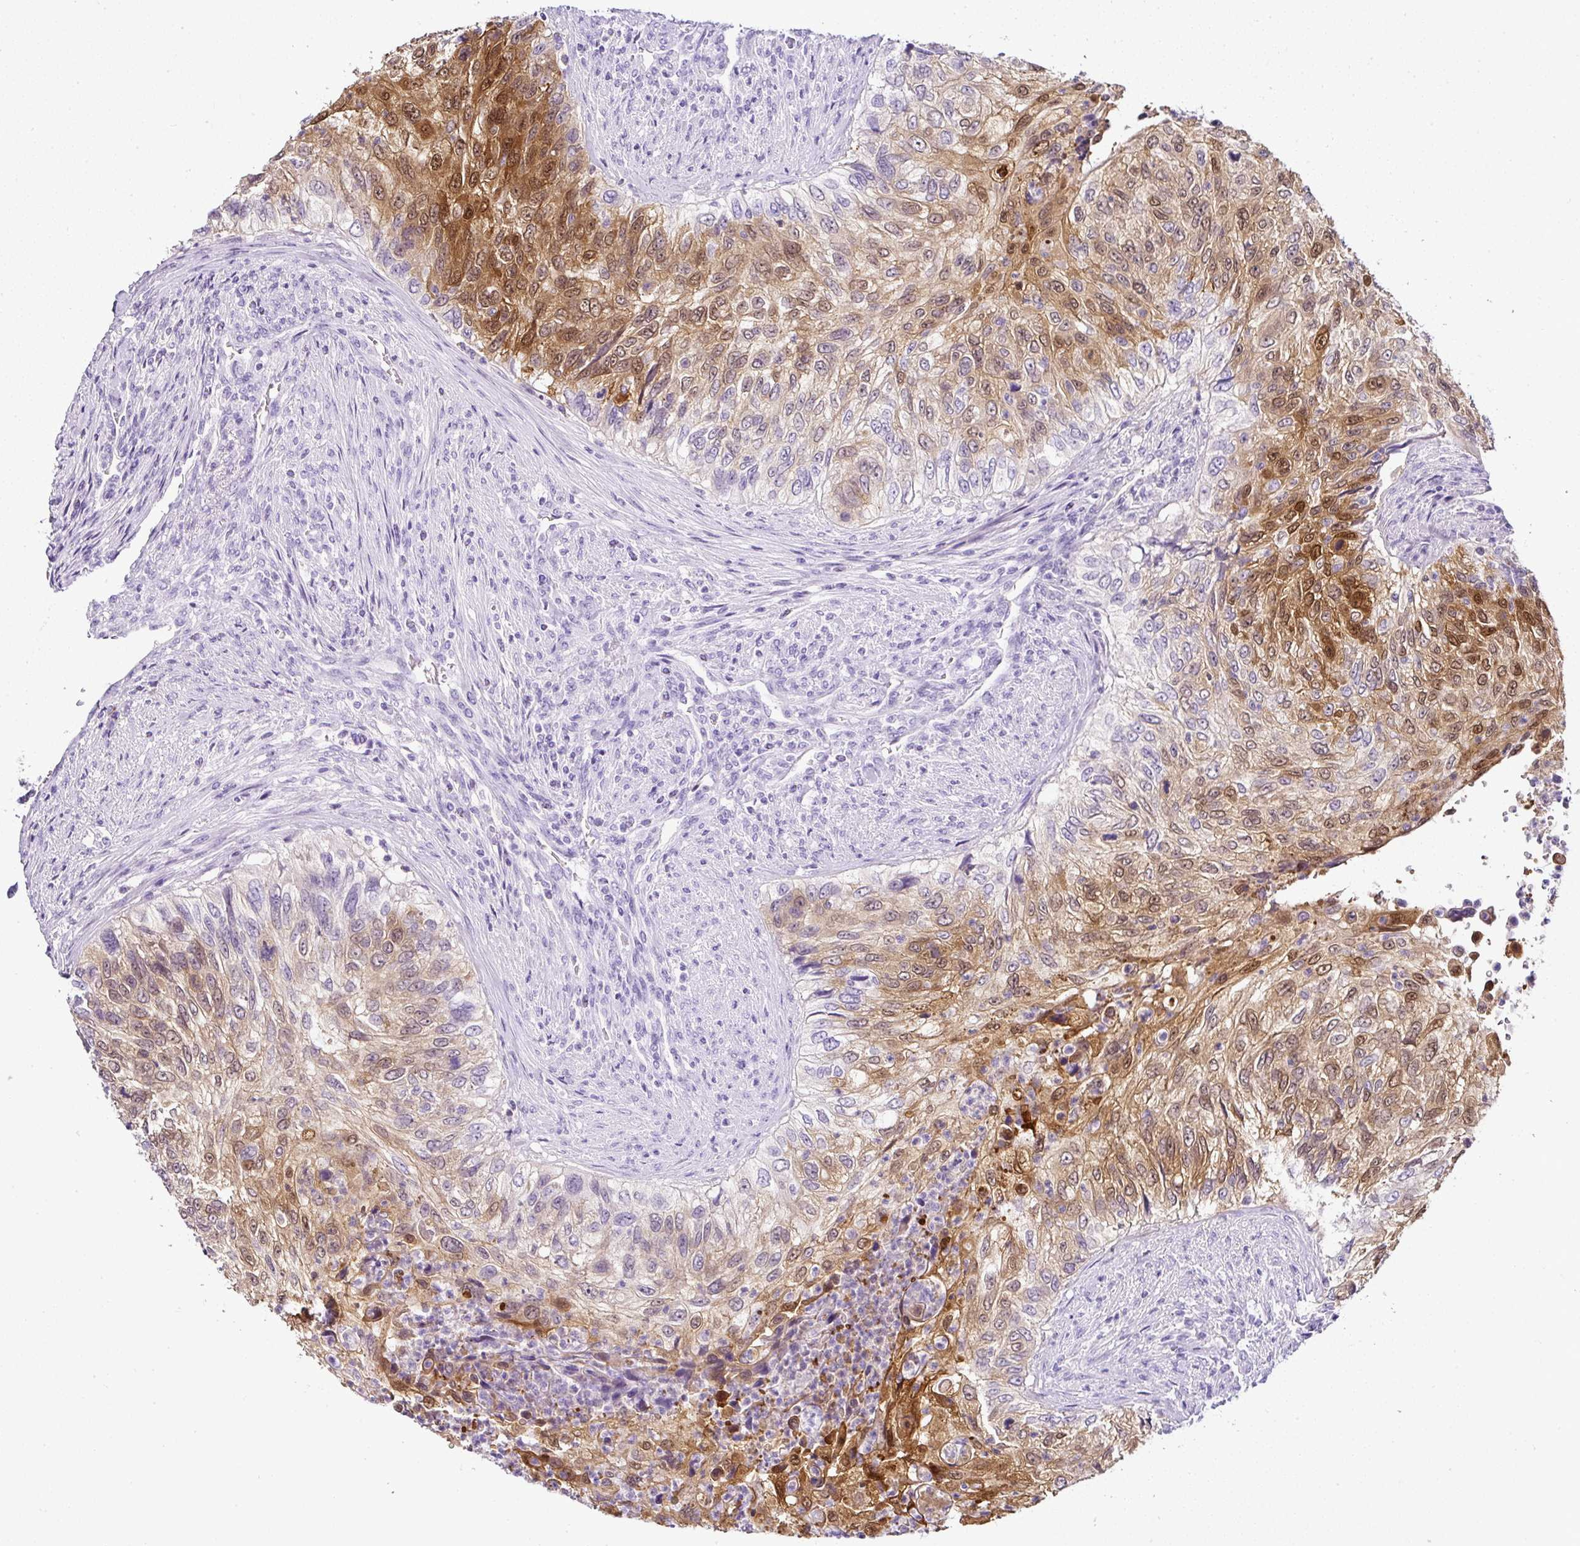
{"staining": {"intensity": "moderate", "quantity": ">75%", "location": "cytoplasmic/membranous,nuclear"}, "tissue": "urothelial cancer", "cell_type": "Tumor cells", "image_type": "cancer", "snomed": [{"axis": "morphology", "description": "Urothelial carcinoma, High grade"}, {"axis": "topography", "description": "Urinary bladder"}], "caption": "This image demonstrates immunohistochemistry staining of urothelial cancer, with medium moderate cytoplasmic/membranous and nuclear positivity in approximately >75% of tumor cells.", "gene": "SERPINB3", "patient": {"sex": "female", "age": 60}}